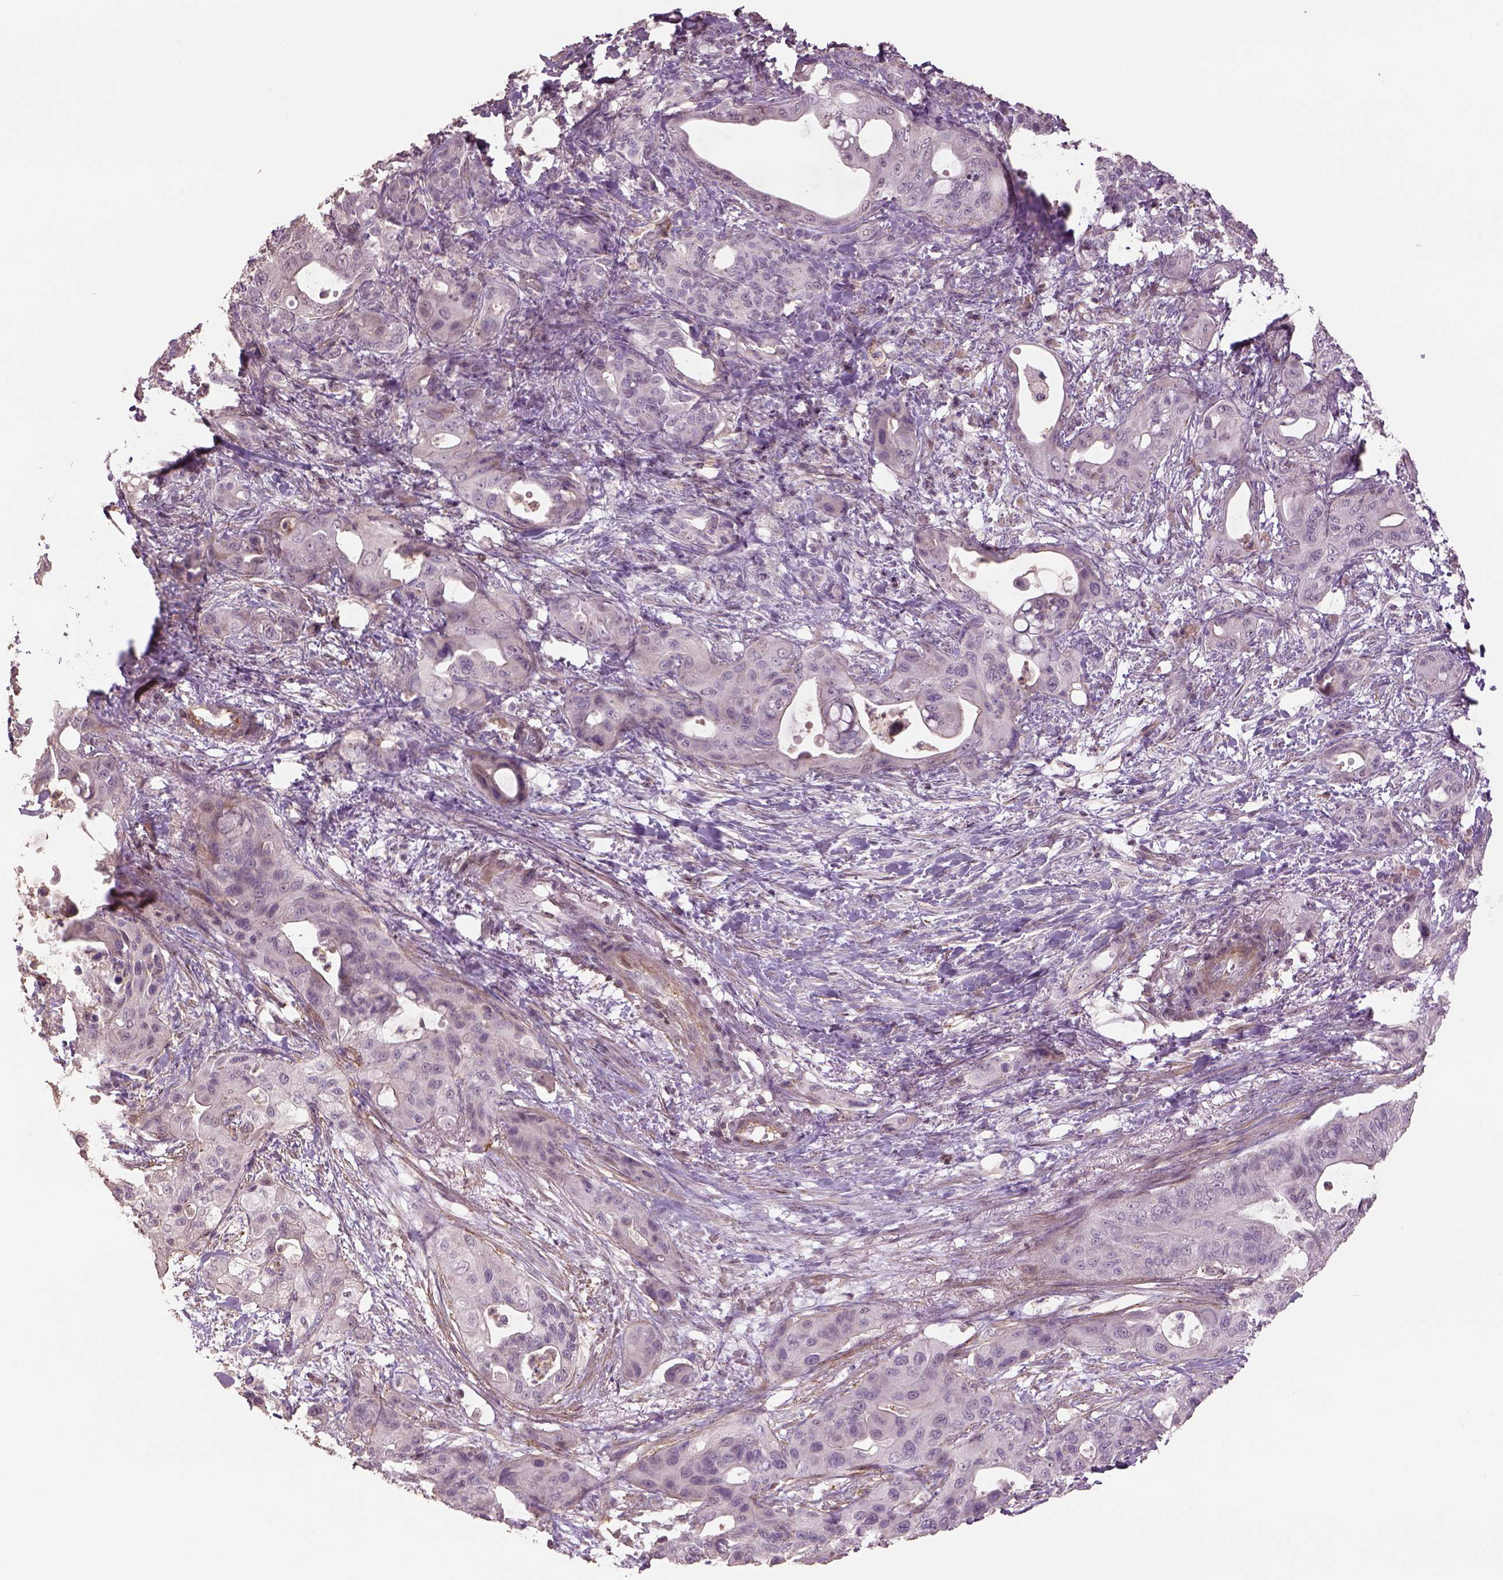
{"staining": {"intensity": "moderate", "quantity": "<25%", "location": "cytoplasmic/membranous"}, "tissue": "pancreatic cancer", "cell_type": "Tumor cells", "image_type": "cancer", "snomed": [{"axis": "morphology", "description": "Adenocarcinoma, NOS"}, {"axis": "topography", "description": "Pancreas"}], "caption": "Moderate cytoplasmic/membranous protein staining is identified in about <25% of tumor cells in pancreatic adenocarcinoma.", "gene": "LIN7A", "patient": {"sex": "male", "age": 71}}